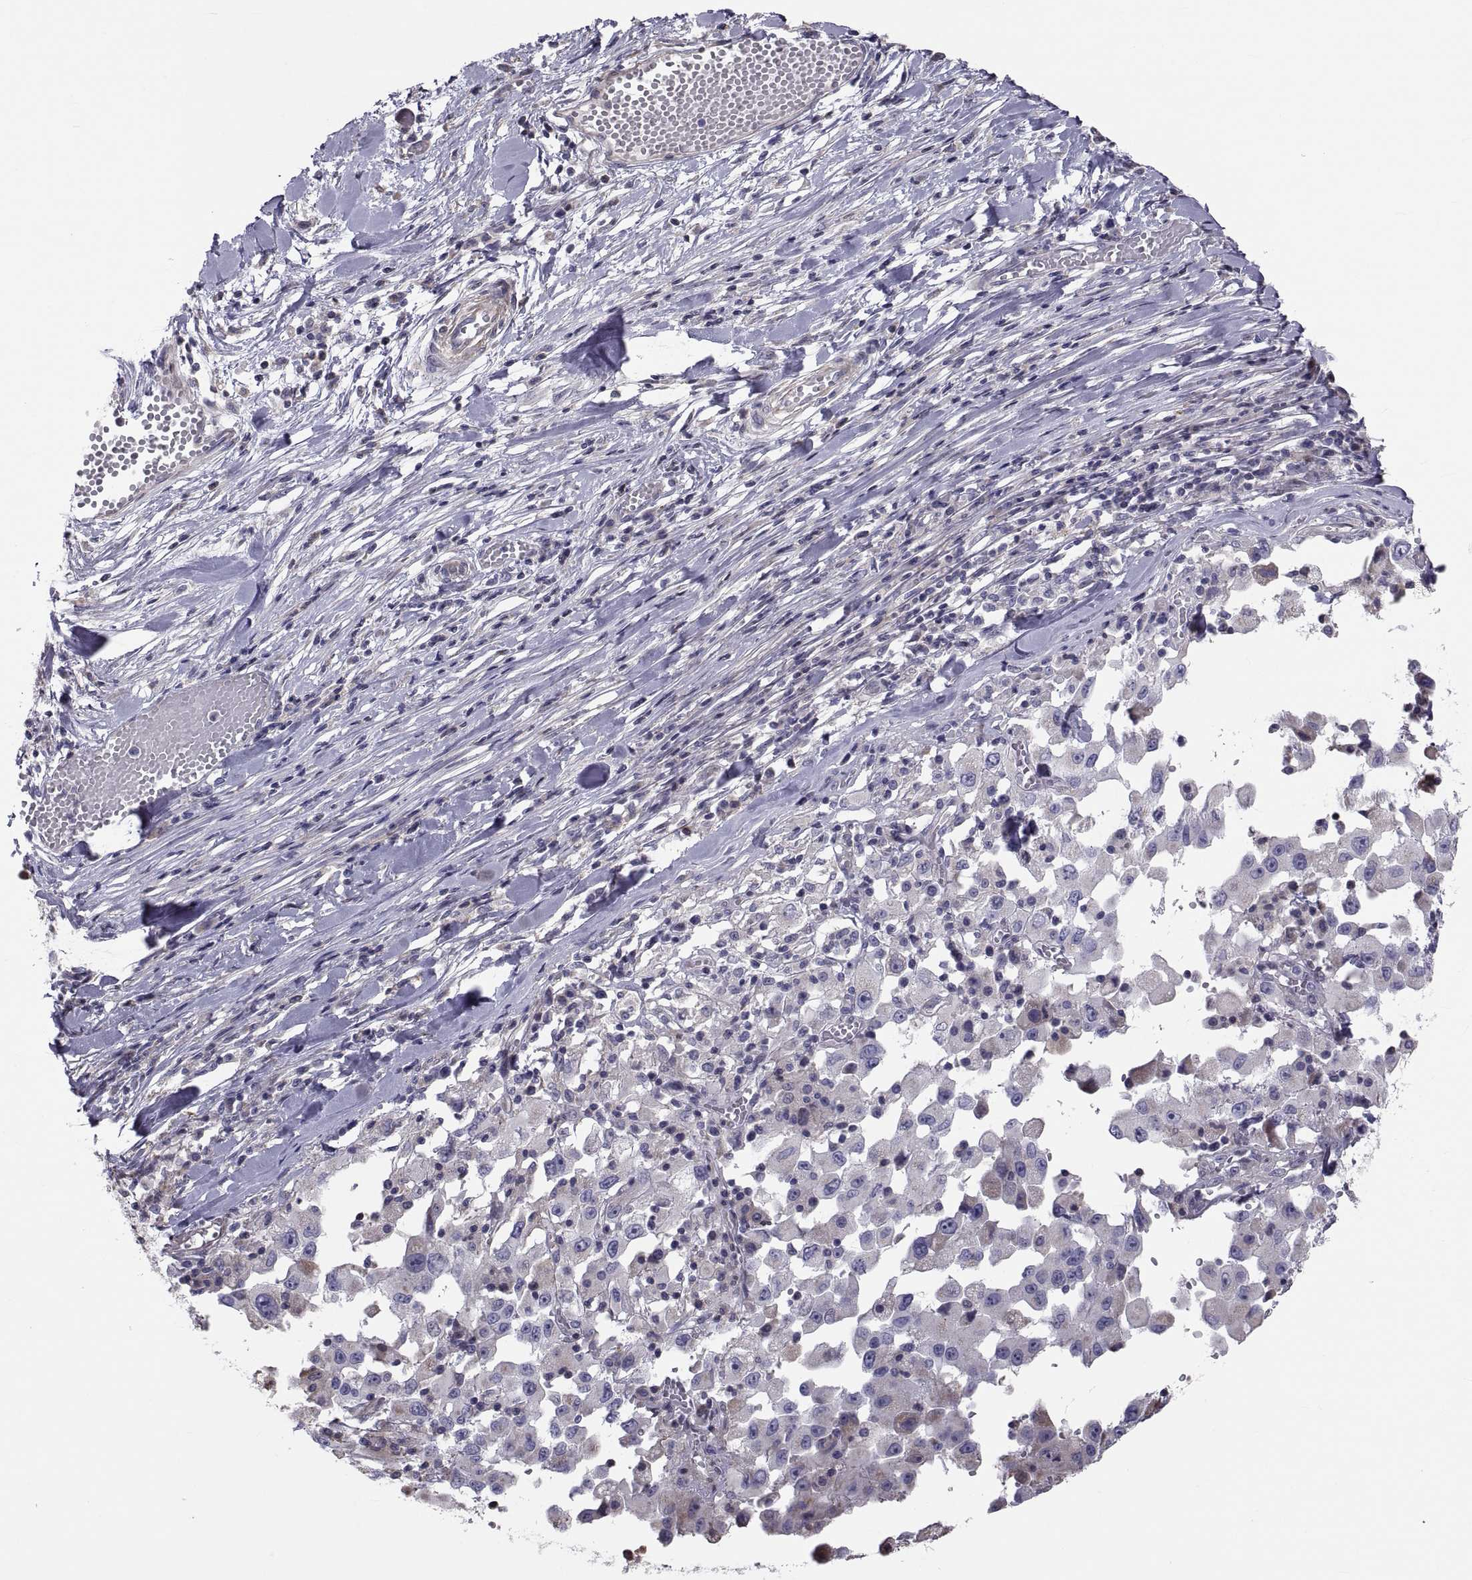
{"staining": {"intensity": "negative", "quantity": "none", "location": "none"}, "tissue": "melanoma", "cell_type": "Tumor cells", "image_type": "cancer", "snomed": [{"axis": "morphology", "description": "Malignant melanoma, Metastatic site"}, {"axis": "topography", "description": "Lymph node"}], "caption": "High power microscopy histopathology image of an IHC histopathology image of malignant melanoma (metastatic site), revealing no significant staining in tumor cells. Brightfield microscopy of immunohistochemistry stained with DAB (brown) and hematoxylin (blue), captured at high magnification.", "gene": "ANO1", "patient": {"sex": "male", "age": 50}}